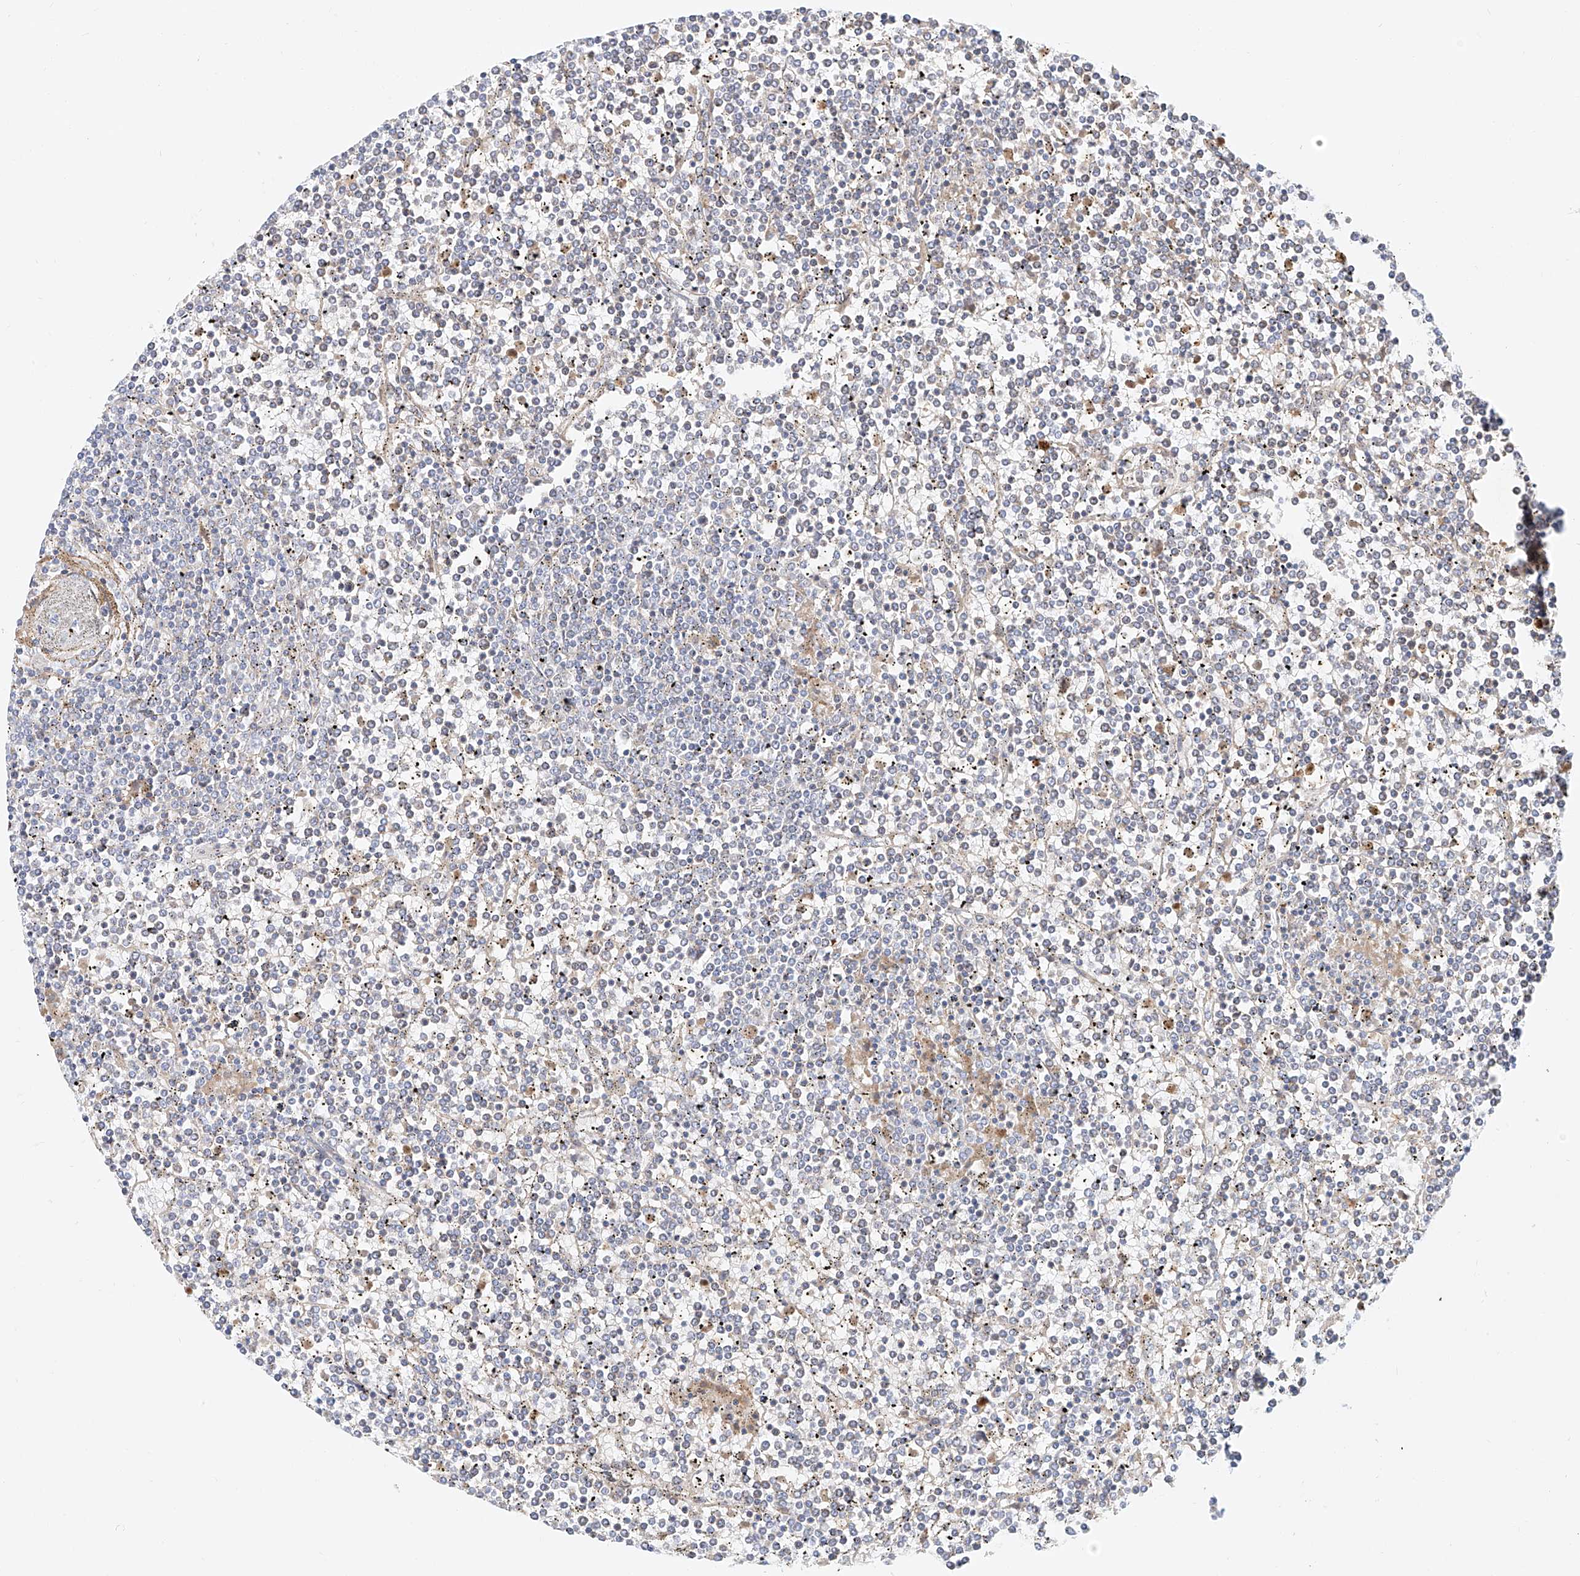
{"staining": {"intensity": "negative", "quantity": "none", "location": "none"}, "tissue": "lymphoma", "cell_type": "Tumor cells", "image_type": "cancer", "snomed": [{"axis": "morphology", "description": "Malignant lymphoma, non-Hodgkin's type, Low grade"}, {"axis": "topography", "description": "Spleen"}], "caption": "There is no significant expression in tumor cells of low-grade malignant lymphoma, non-Hodgkin's type.", "gene": "SNU13", "patient": {"sex": "female", "age": 19}}